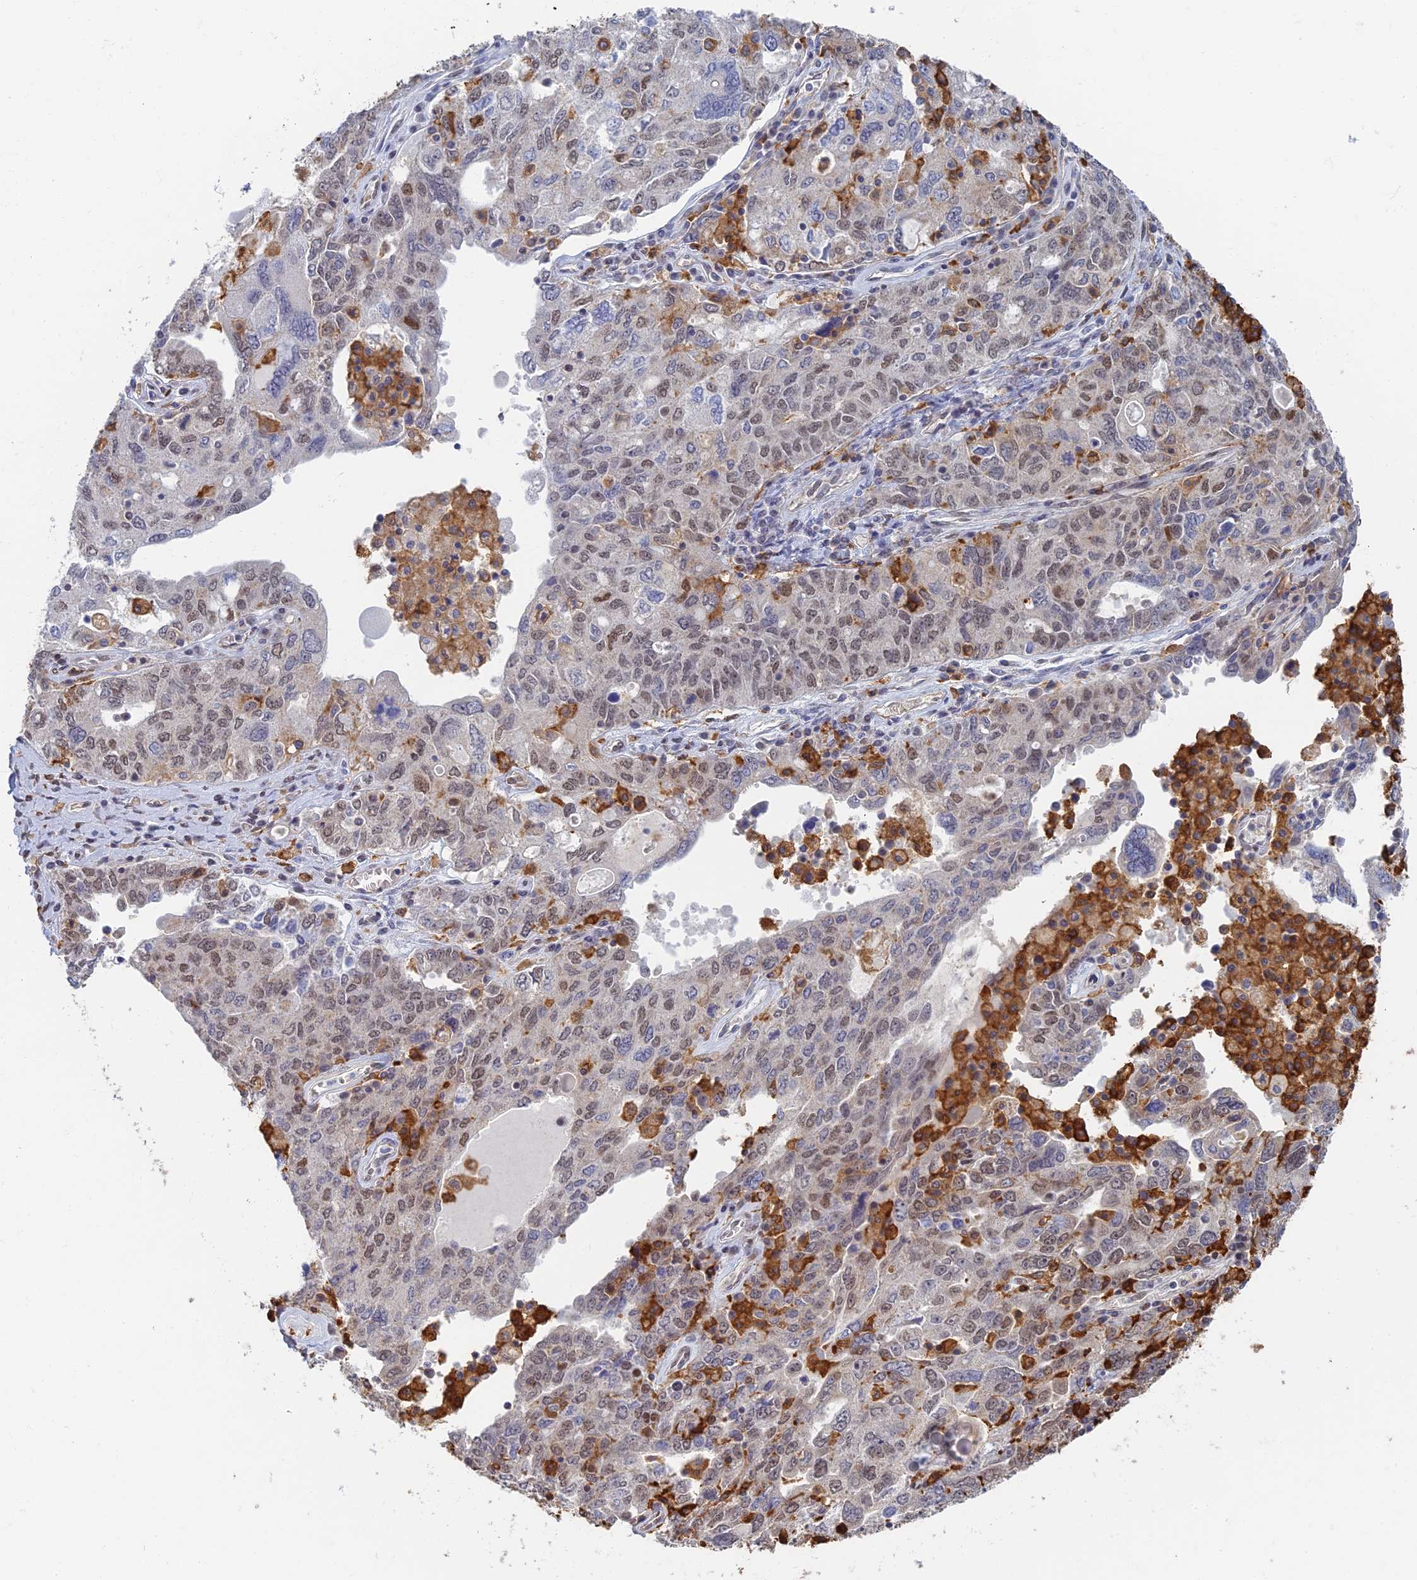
{"staining": {"intensity": "weak", "quantity": "25%-75%", "location": "nuclear"}, "tissue": "ovarian cancer", "cell_type": "Tumor cells", "image_type": "cancer", "snomed": [{"axis": "morphology", "description": "Carcinoma, endometroid"}, {"axis": "topography", "description": "Ovary"}], "caption": "Protein positivity by immunohistochemistry shows weak nuclear staining in approximately 25%-75% of tumor cells in ovarian cancer (endometroid carcinoma).", "gene": "GPATCH1", "patient": {"sex": "female", "age": 62}}